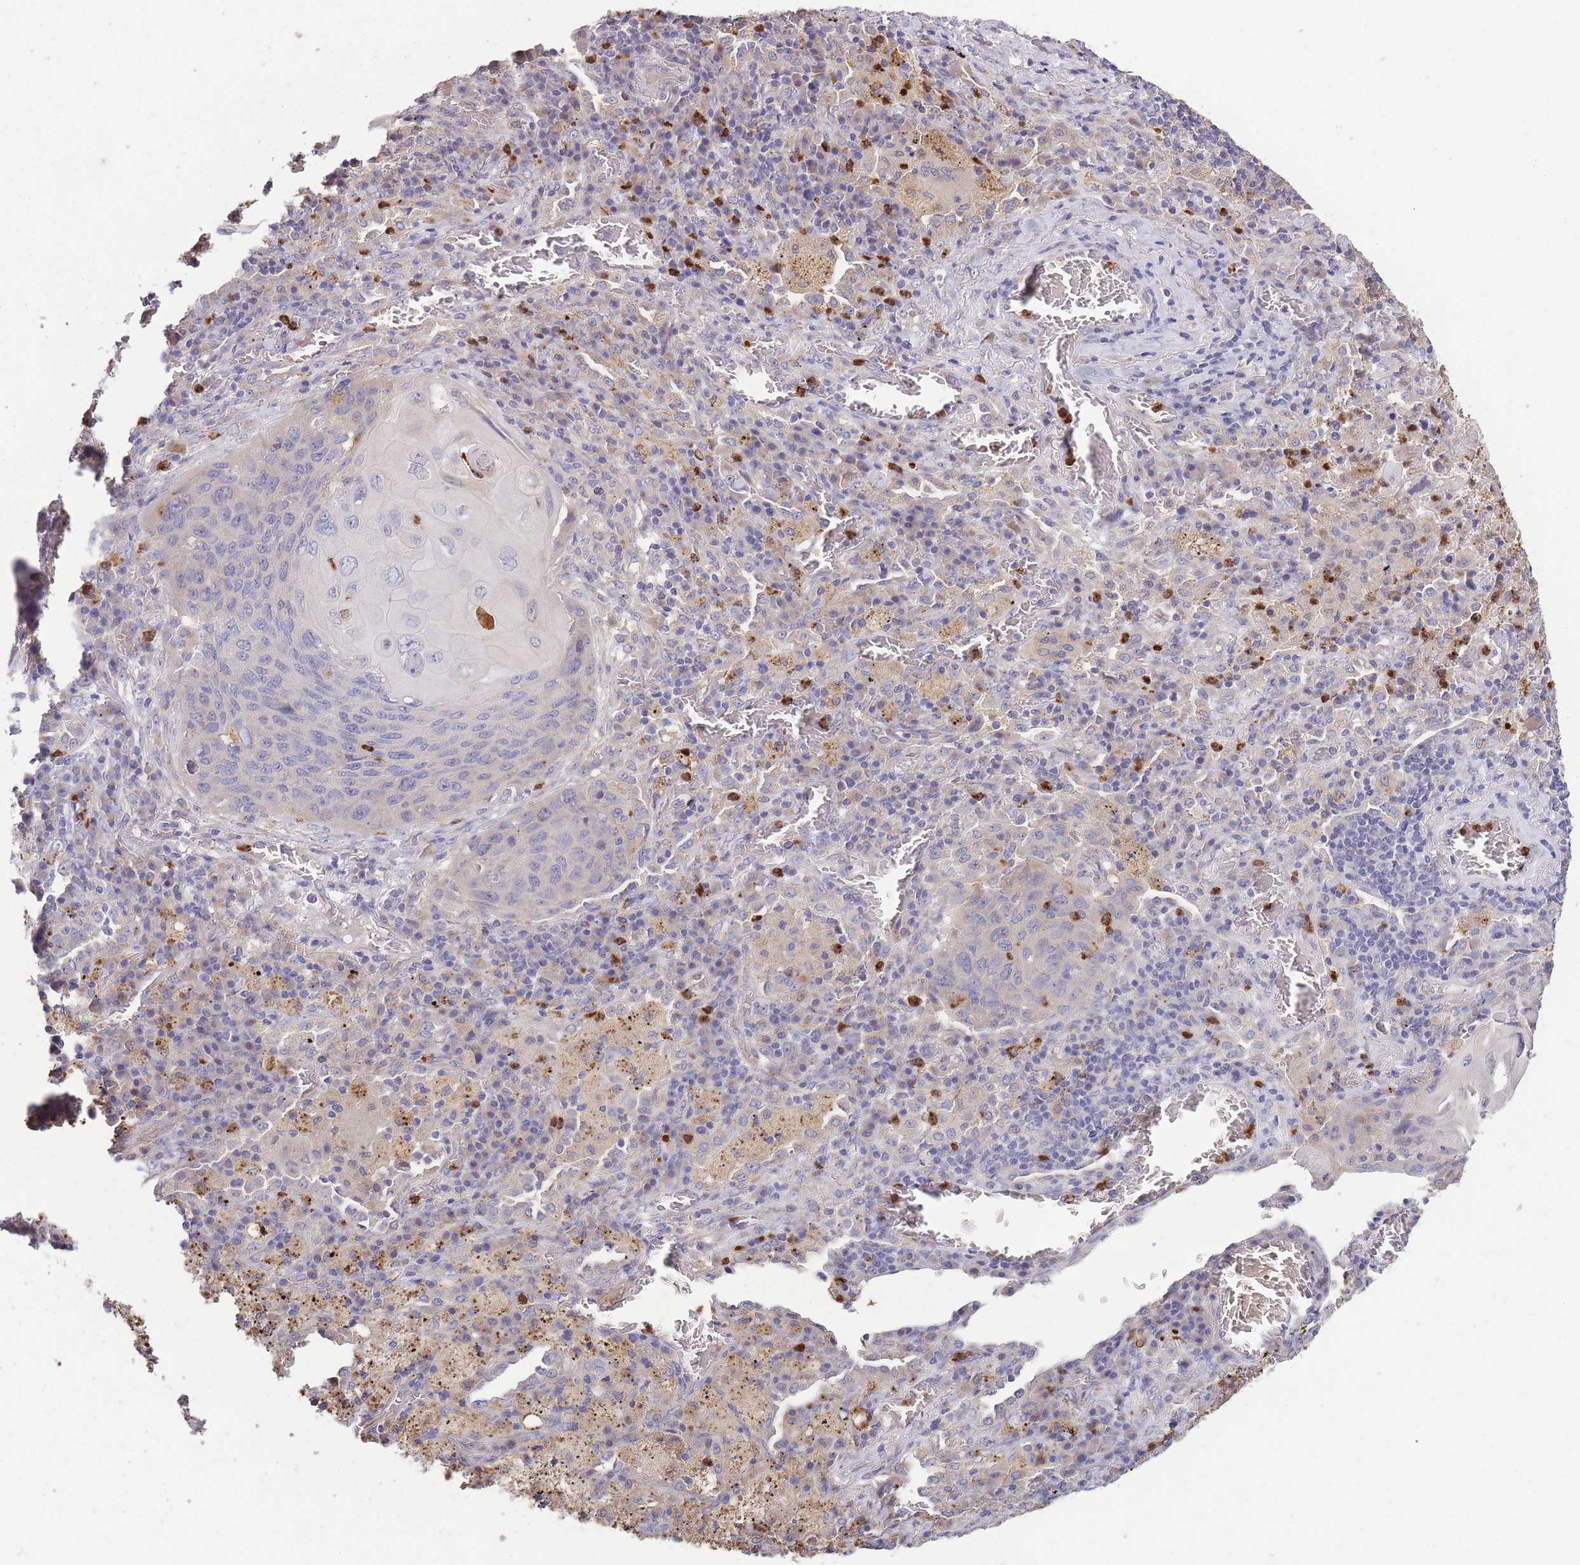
{"staining": {"intensity": "negative", "quantity": "none", "location": "none"}, "tissue": "lung cancer", "cell_type": "Tumor cells", "image_type": "cancer", "snomed": [{"axis": "morphology", "description": "Squamous cell carcinoma, NOS"}, {"axis": "topography", "description": "Lung"}], "caption": "A high-resolution histopathology image shows immunohistochemistry staining of lung squamous cell carcinoma, which shows no significant positivity in tumor cells.", "gene": "CENPM", "patient": {"sex": "female", "age": 63}}